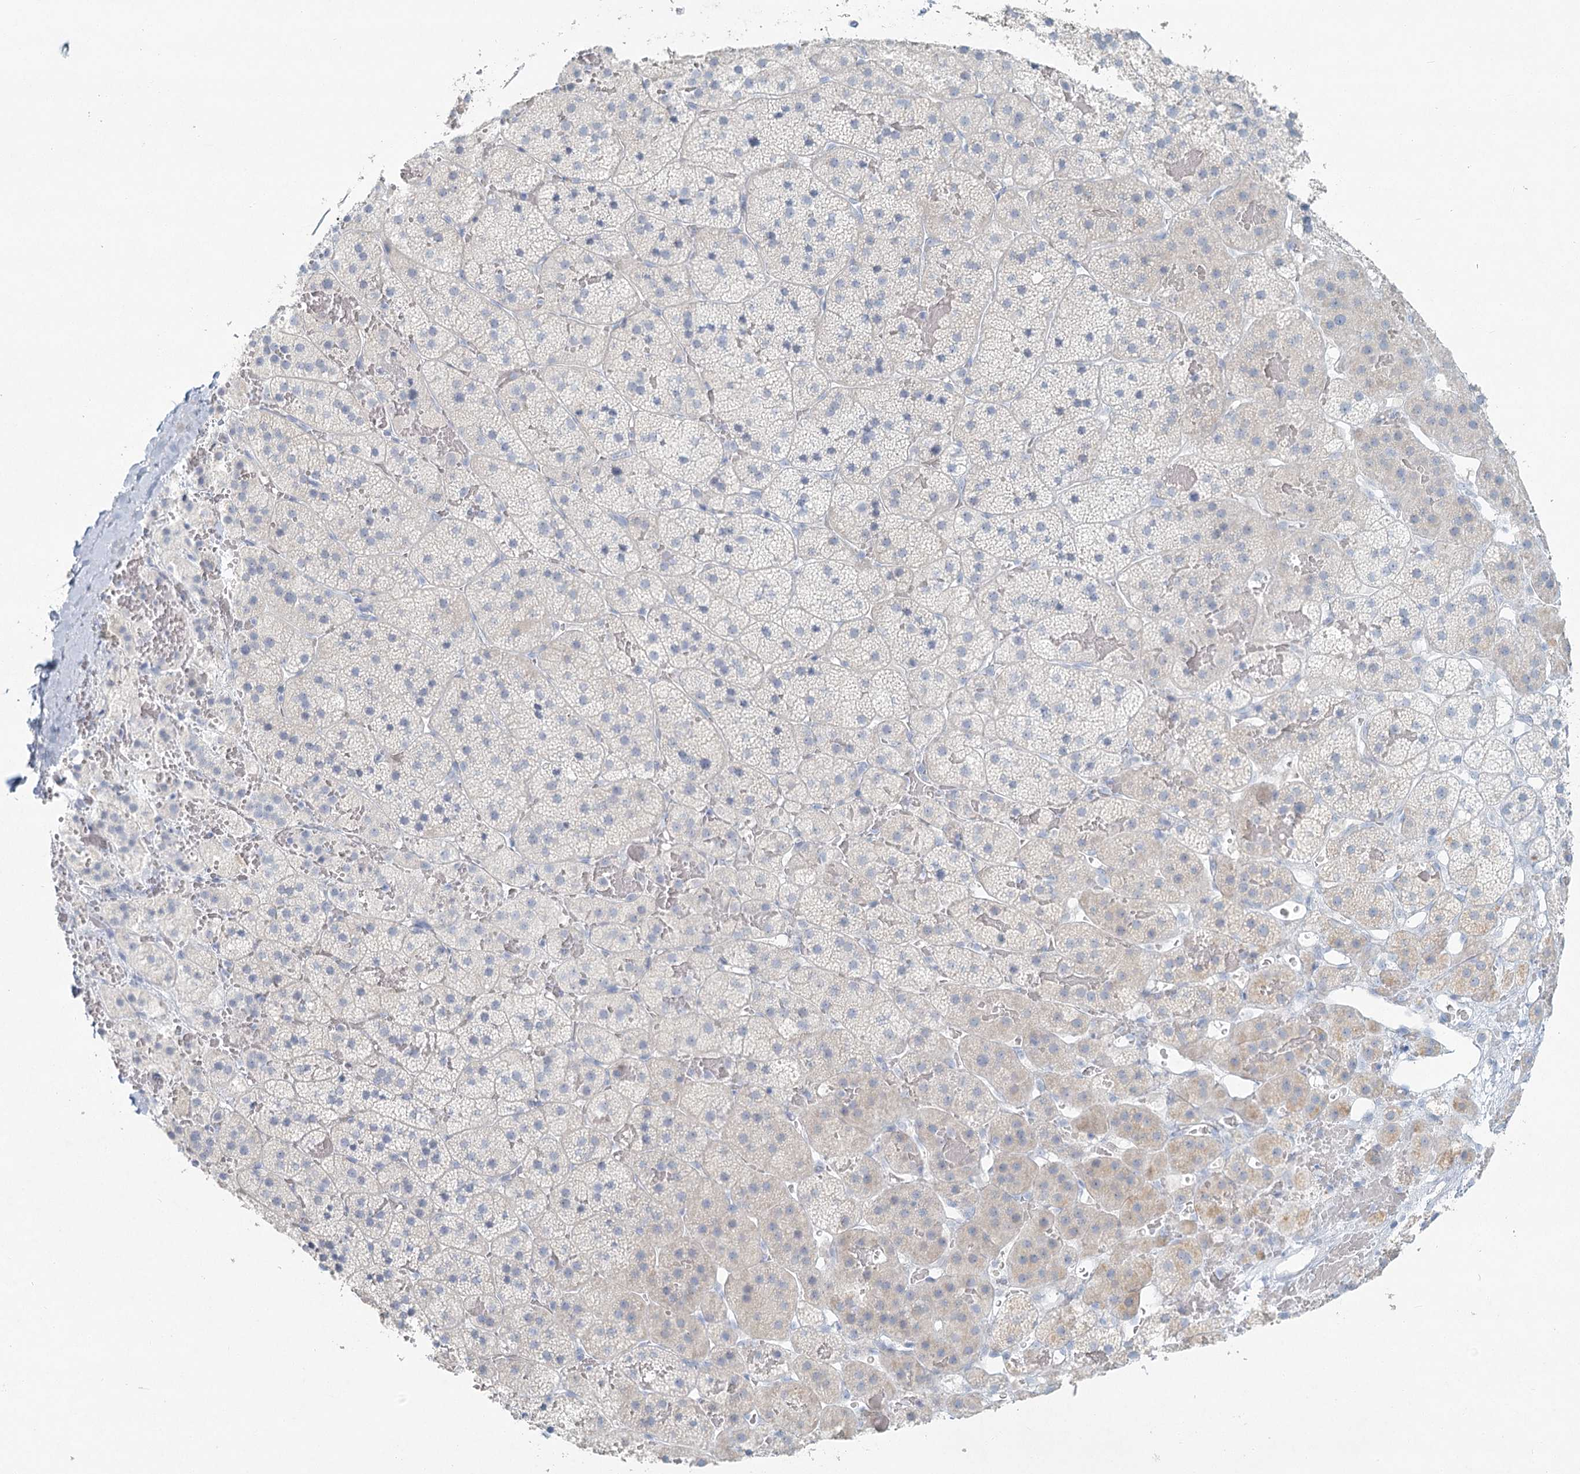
{"staining": {"intensity": "negative", "quantity": "none", "location": "none"}, "tissue": "adrenal gland", "cell_type": "Glandular cells", "image_type": "normal", "snomed": [{"axis": "morphology", "description": "Normal tissue, NOS"}, {"axis": "topography", "description": "Adrenal gland"}], "caption": "Normal adrenal gland was stained to show a protein in brown. There is no significant positivity in glandular cells. (DAB immunohistochemistry with hematoxylin counter stain).", "gene": "LRP2BP", "patient": {"sex": "female", "age": 44}}